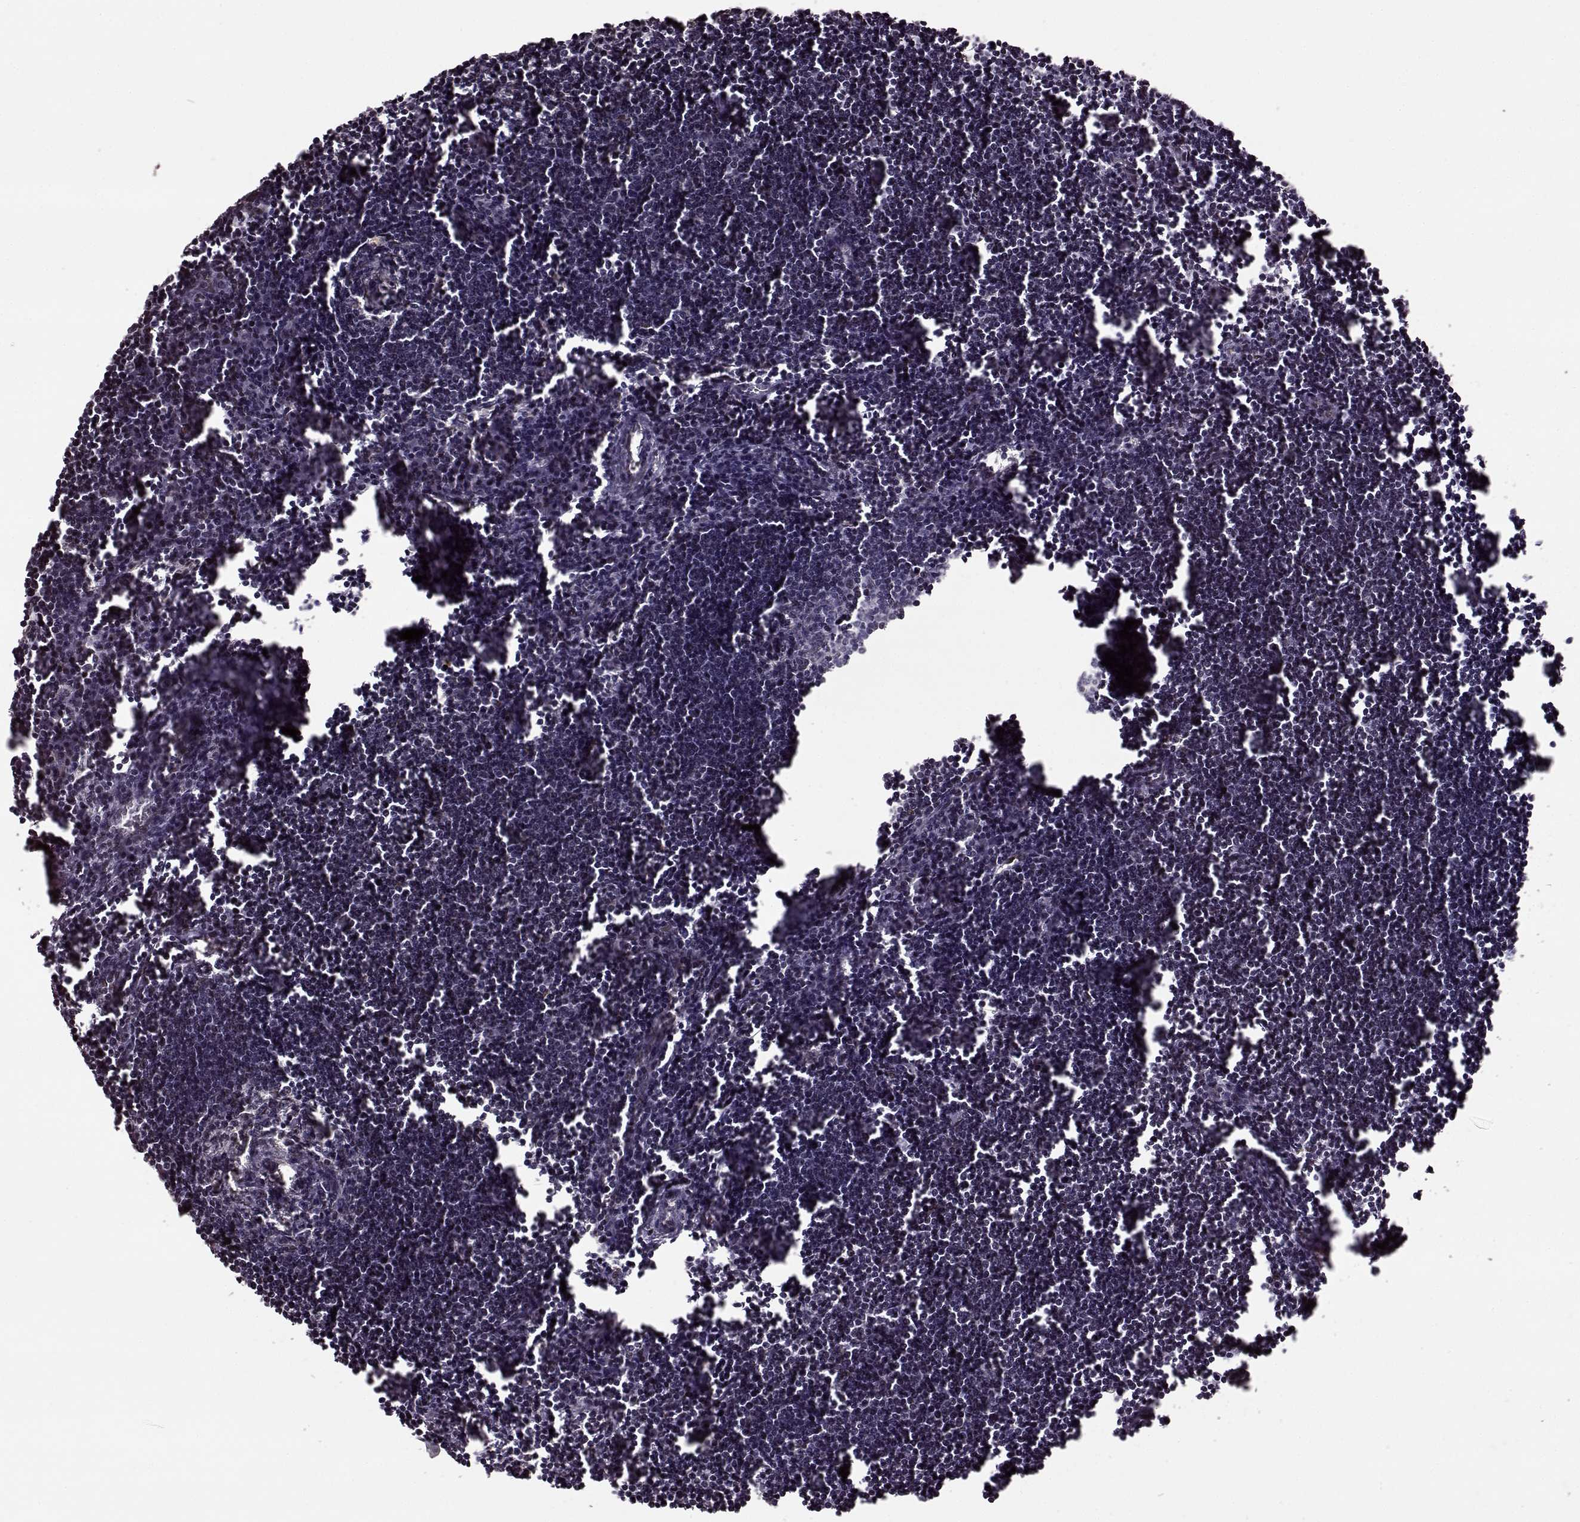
{"staining": {"intensity": "moderate", "quantity": "<25%", "location": "nuclear"}, "tissue": "lymph node", "cell_type": "Non-germinal center cells", "image_type": "normal", "snomed": [{"axis": "morphology", "description": "Normal tissue, NOS"}, {"axis": "topography", "description": "Lymph node"}], "caption": "Lymph node stained with immunohistochemistry reveals moderate nuclear staining in about <25% of non-germinal center cells.", "gene": "FTO", "patient": {"sex": "male", "age": 55}}